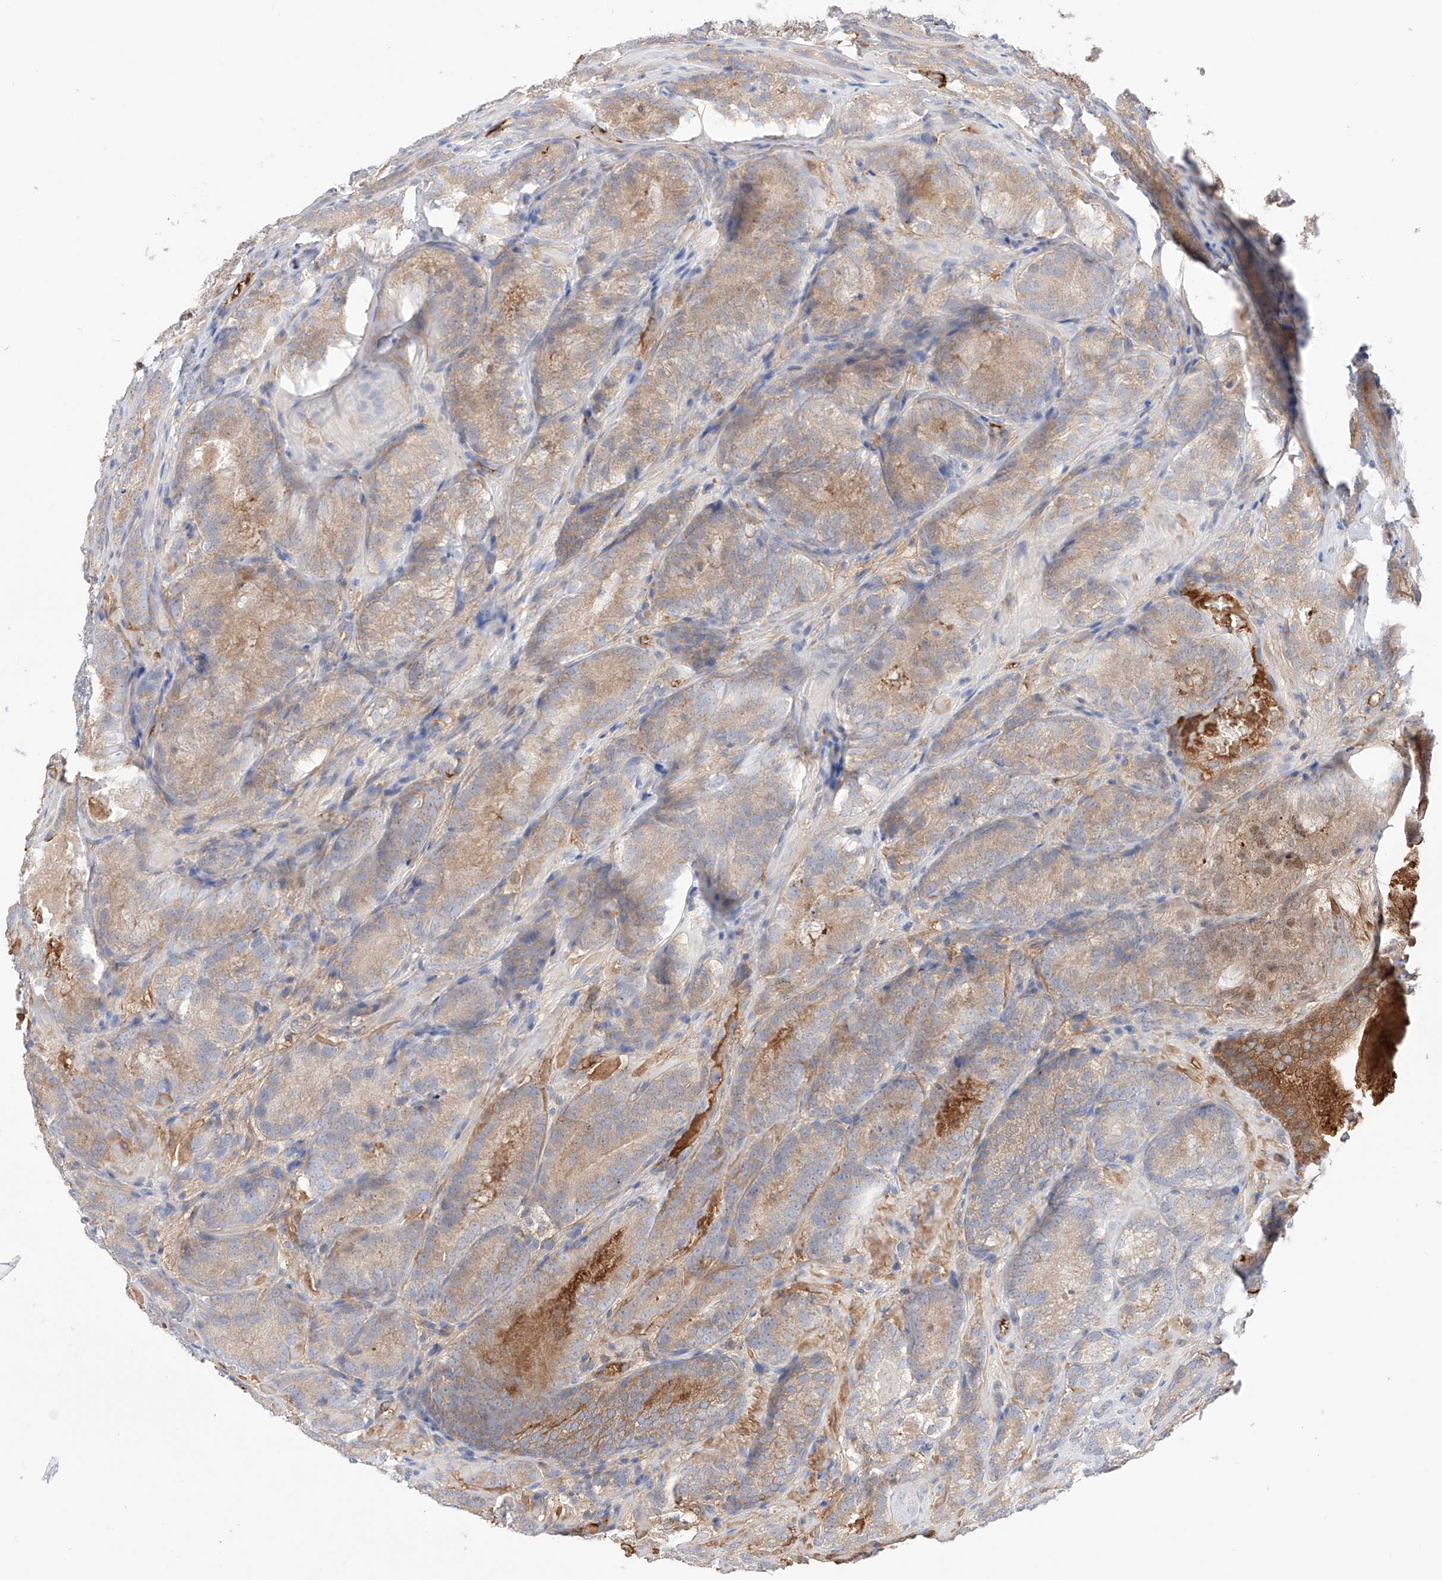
{"staining": {"intensity": "moderate", "quantity": ">75%", "location": "cytoplasmic/membranous"}, "tissue": "prostate cancer", "cell_type": "Tumor cells", "image_type": "cancer", "snomed": [{"axis": "morphology", "description": "Adenocarcinoma, High grade"}, {"axis": "topography", "description": "Prostate"}], "caption": "IHC of high-grade adenocarcinoma (prostate) exhibits medium levels of moderate cytoplasmic/membranous staining in approximately >75% of tumor cells. (IHC, brightfield microscopy, high magnification).", "gene": "PGGT1B", "patient": {"sex": "male", "age": 57}}